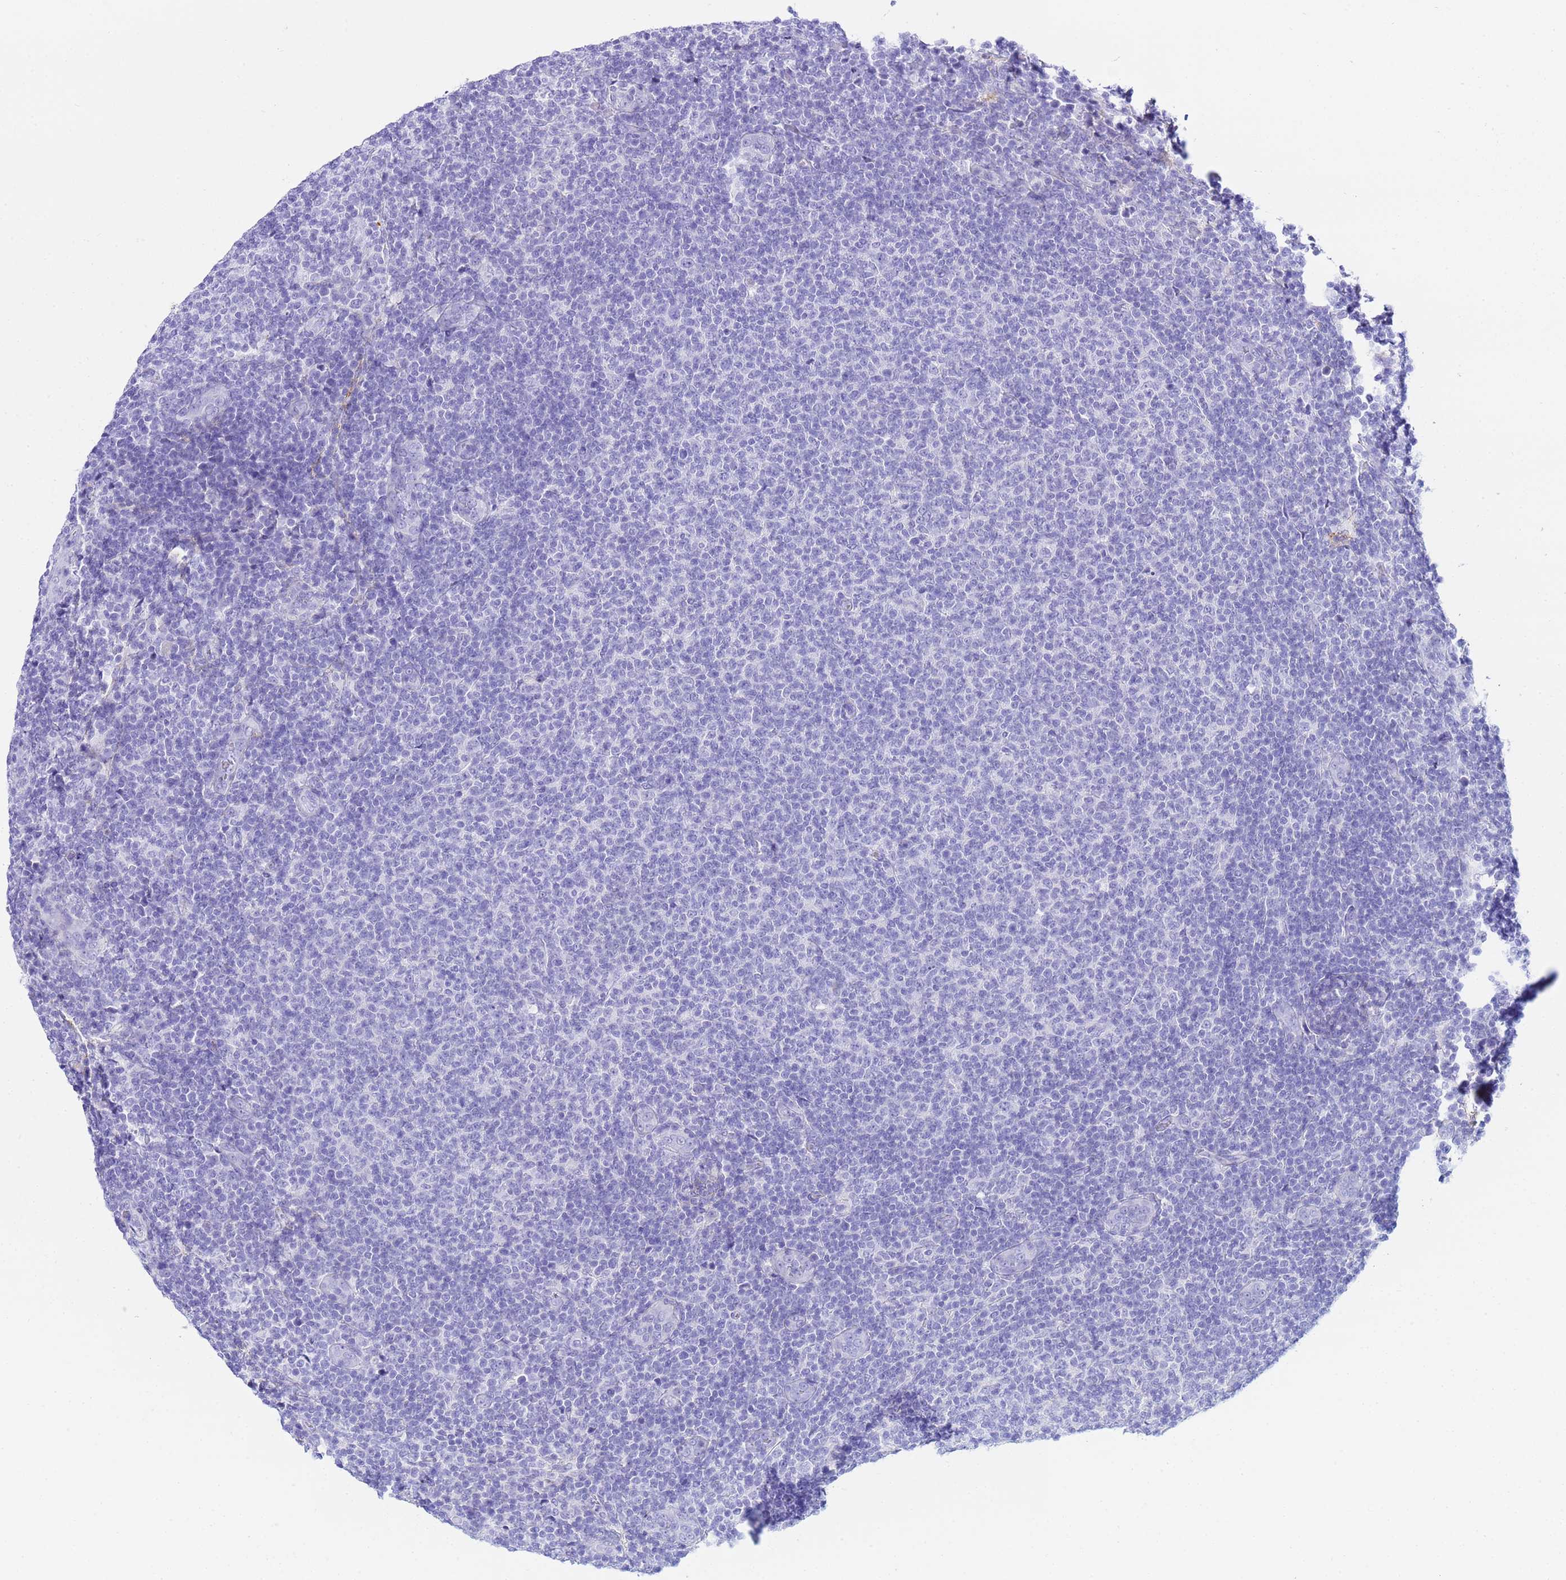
{"staining": {"intensity": "negative", "quantity": "none", "location": "none"}, "tissue": "lymphoma", "cell_type": "Tumor cells", "image_type": "cancer", "snomed": [{"axis": "morphology", "description": "Malignant lymphoma, non-Hodgkin's type, Low grade"}, {"axis": "topography", "description": "Lymph node"}], "caption": "Immunohistochemistry photomicrograph of low-grade malignant lymphoma, non-Hodgkin's type stained for a protein (brown), which shows no expression in tumor cells.", "gene": "AQP12A", "patient": {"sex": "male", "age": 66}}